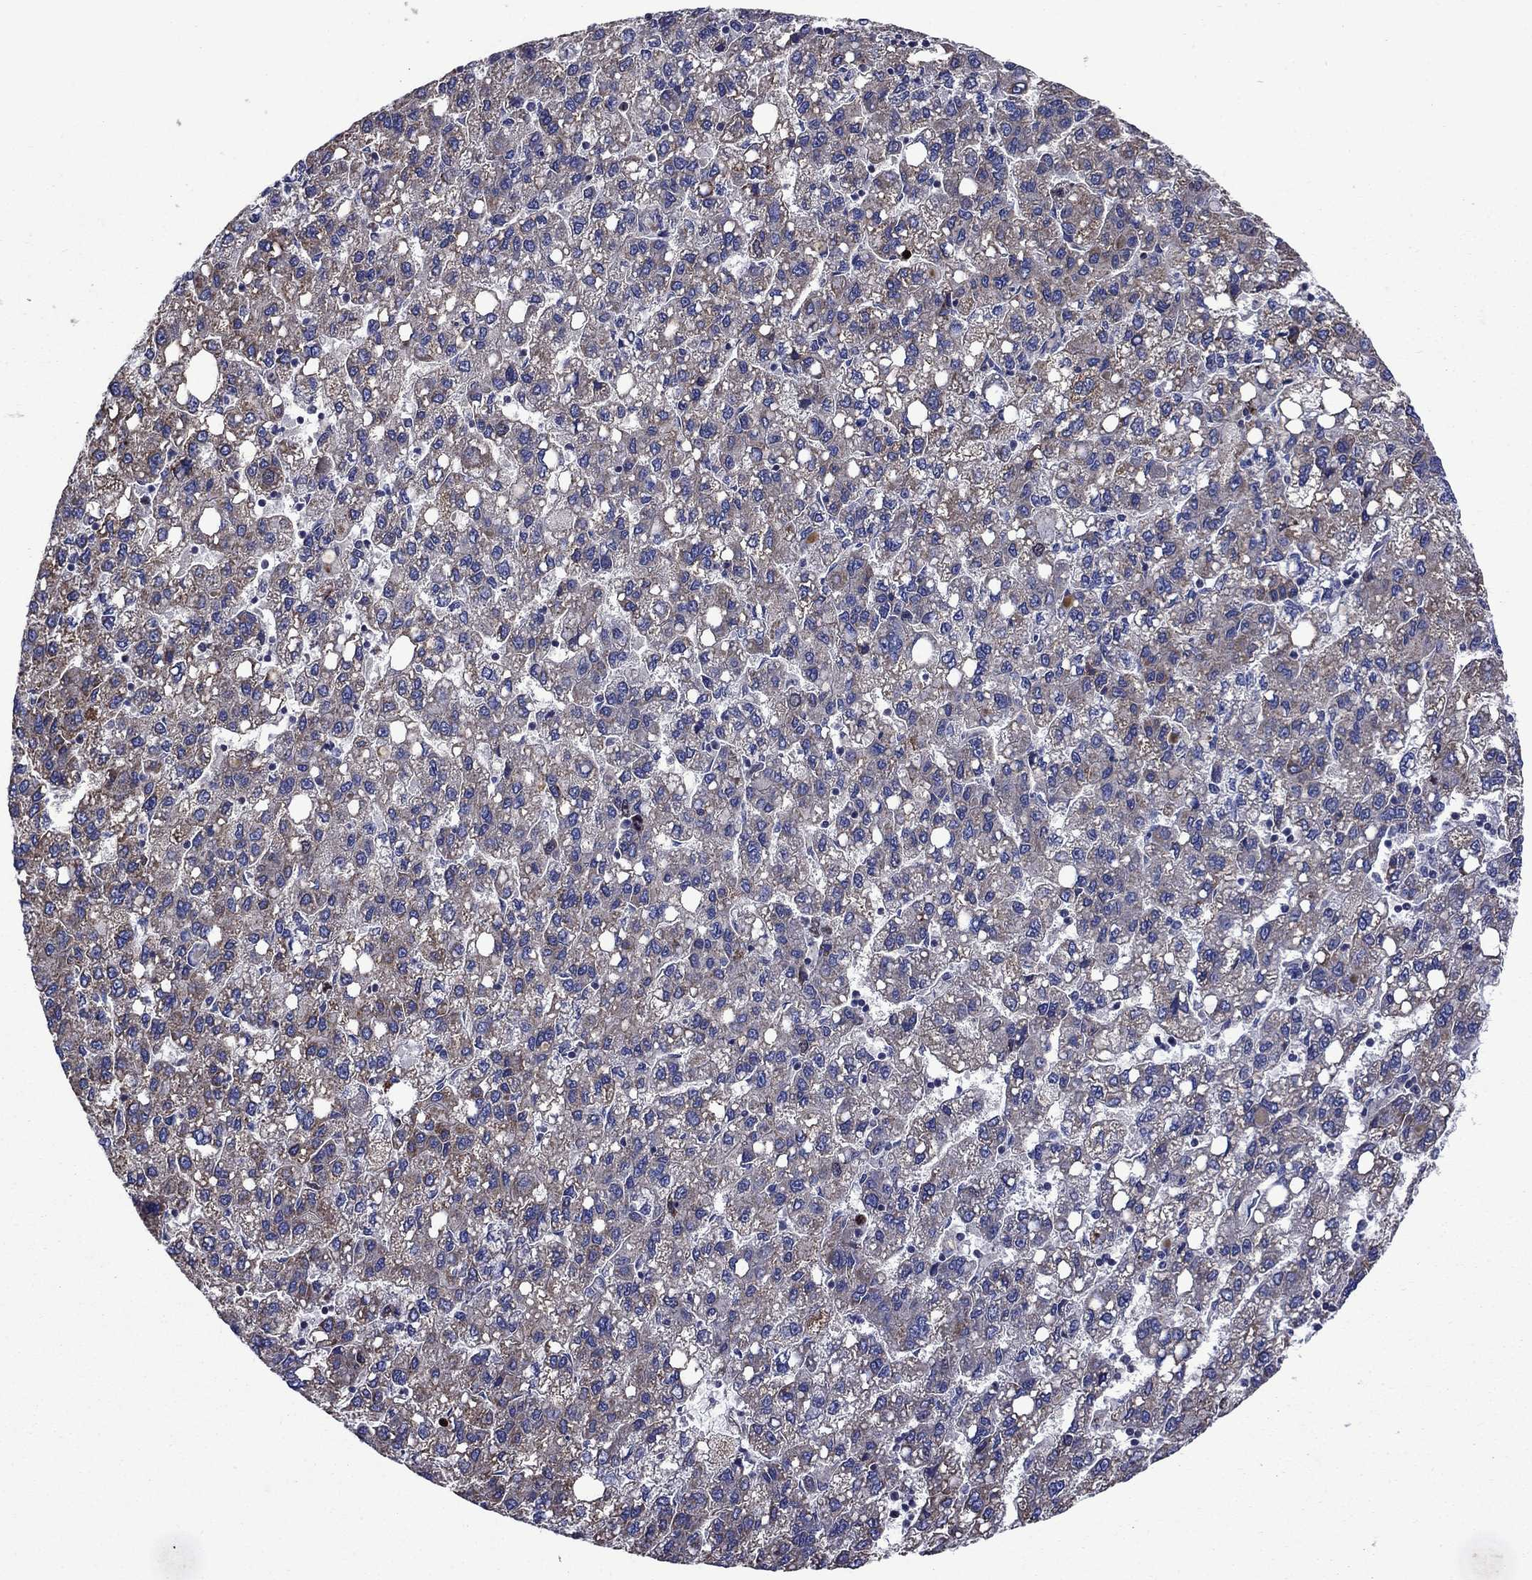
{"staining": {"intensity": "moderate", "quantity": "25%-75%", "location": "cytoplasmic/membranous"}, "tissue": "liver cancer", "cell_type": "Tumor cells", "image_type": "cancer", "snomed": [{"axis": "morphology", "description": "Carcinoma, Hepatocellular, NOS"}, {"axis": "topography", "description": "Liver"}], "caption": "DAB immunohistochemical staining of human liver hepatocellular carcinoma shows moderate cytoplasmic/membranous protein staining in approximately 25%-75% of tumor cells.", "gene": "KIF22", "patient": {"sex": "female", "age": 82}}